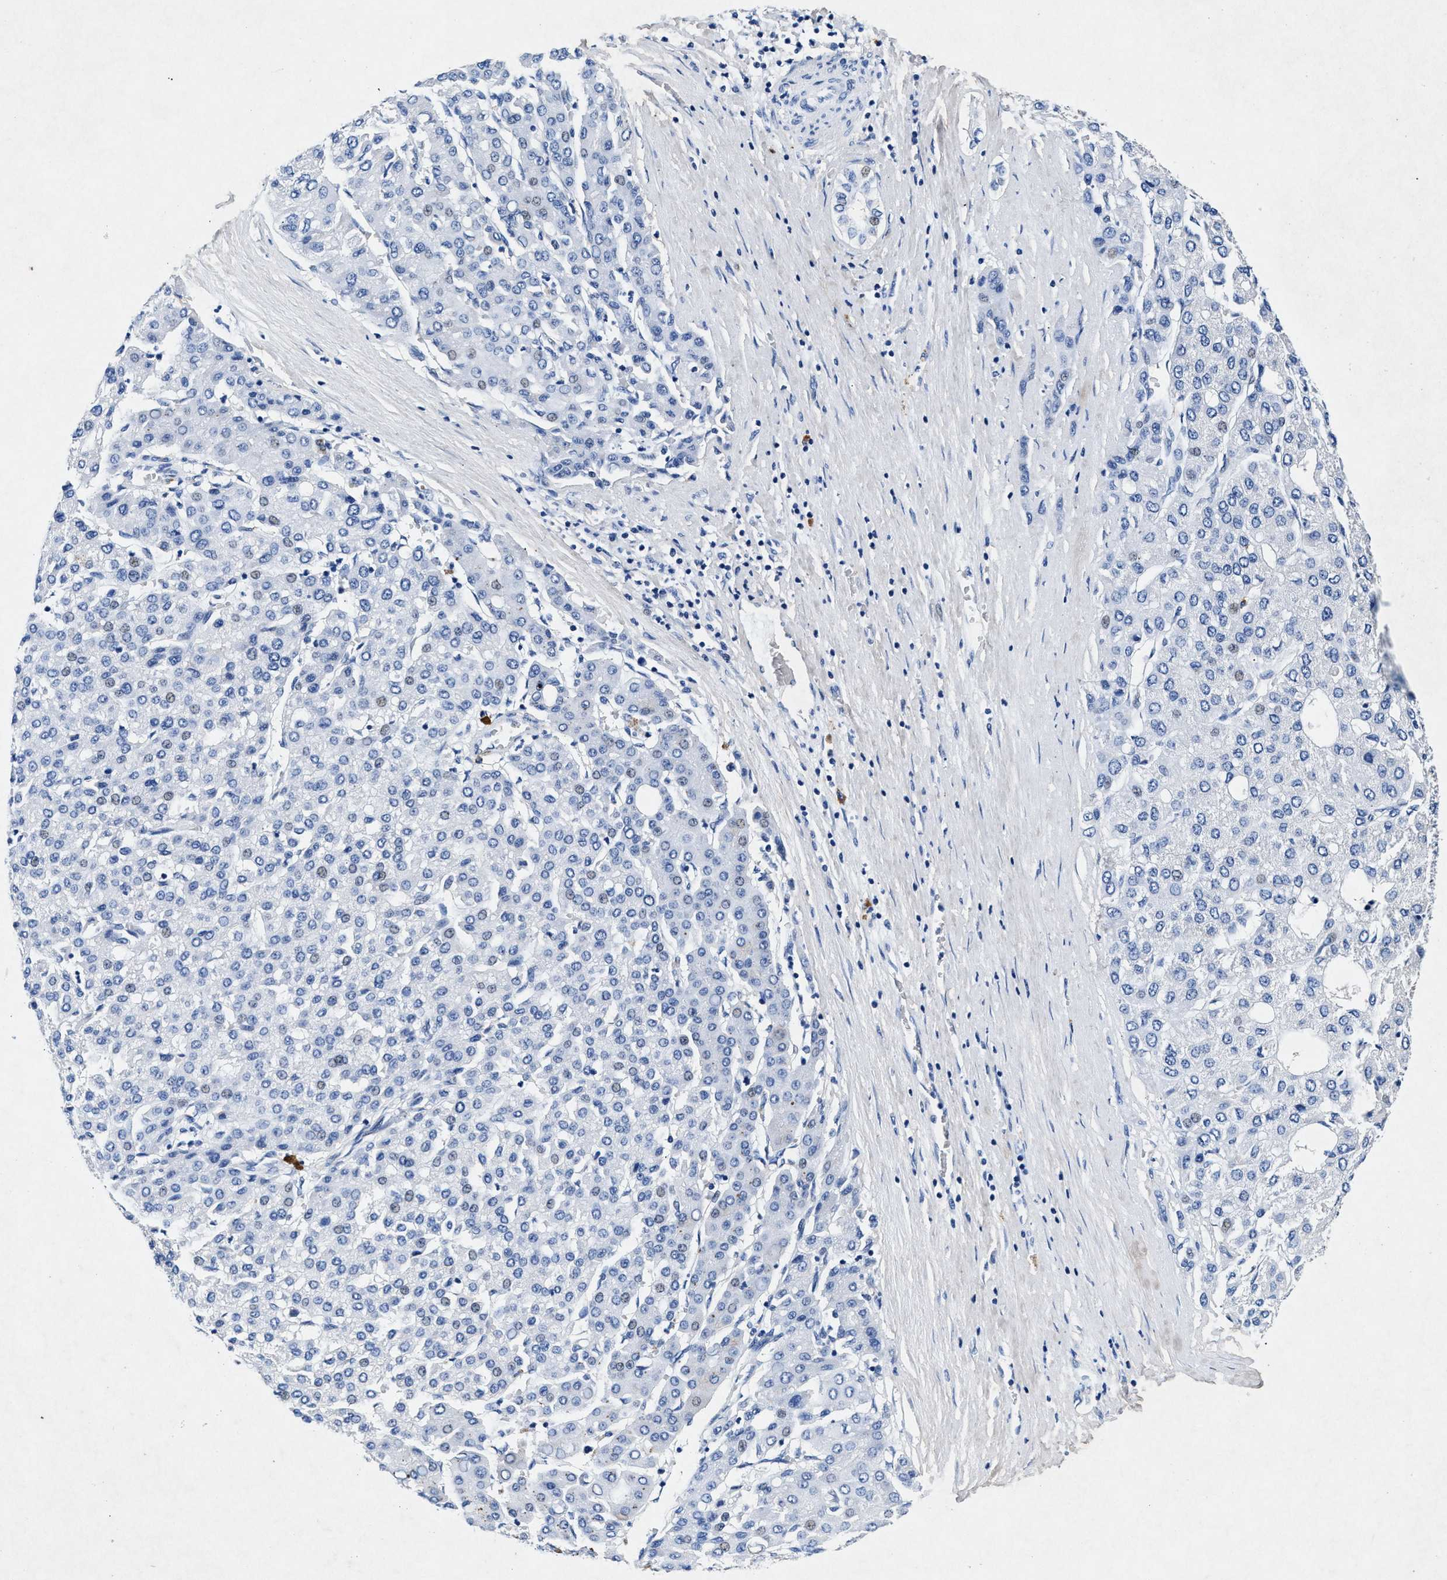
{"staining": {"intensity": "weak", "quantity": "<25%", "location": "nuclear"}, "tissue": "liver cancer", "cell_type": "Tumor cells", "image_type": "cancer", "snomed": [{"axis": "morphology", "description": "Carcinoma, Hepatocellular, NOS"}, {"axis": "topography", "description": "Liver"}], "caption": "Immunohistochemistry (IHC) histopathology image of human liver cancer stained for a protein (brown), which displays no expression in tumor cells.", "gene": "MAP6", "patient": {"sex": "male", "age": 65}}